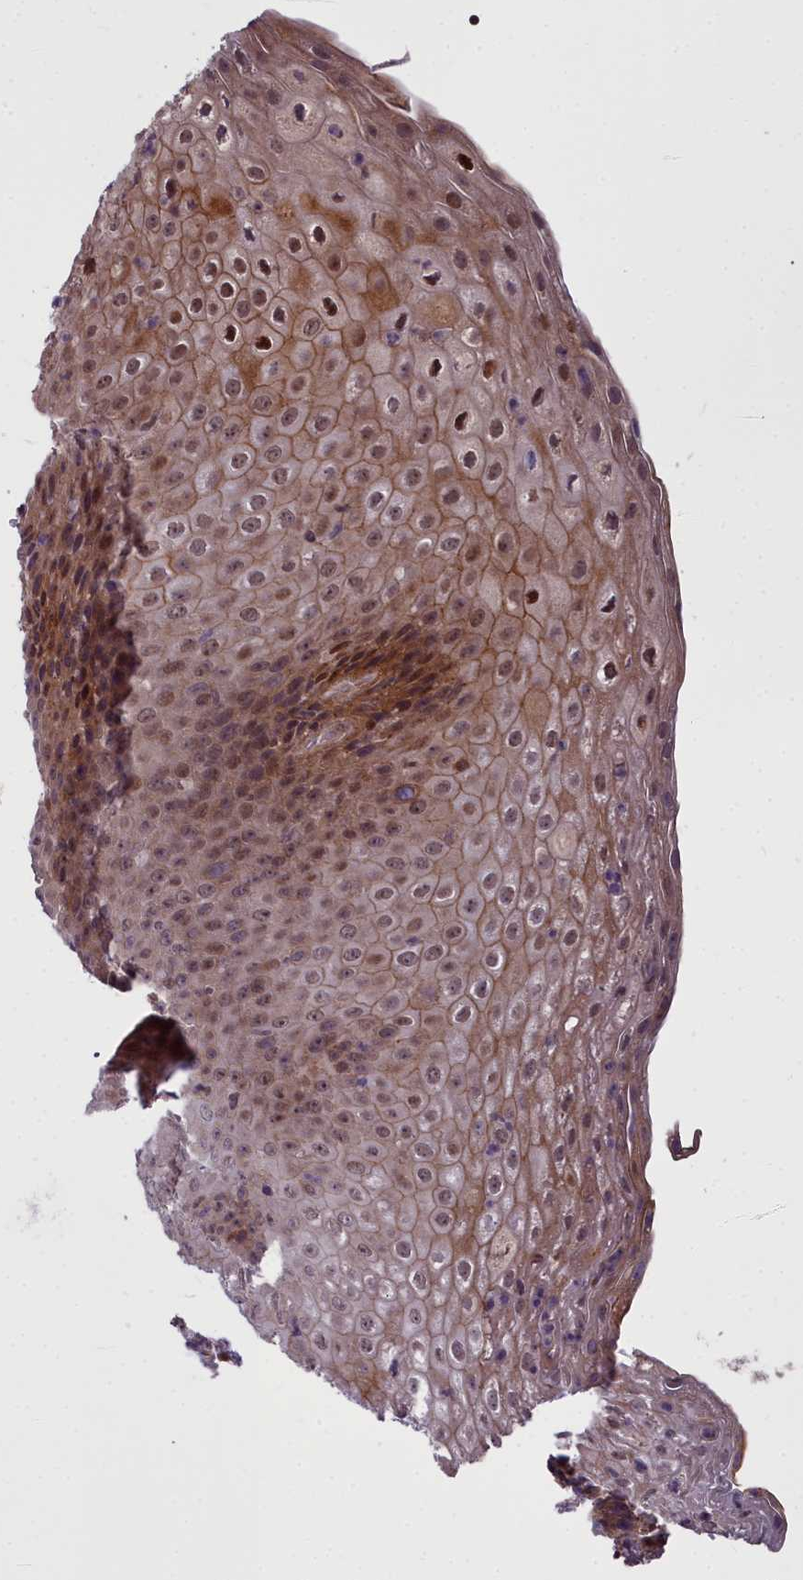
{"staining": {"intensity": "weak", "quantity": "<25%", "location": "nuclear"}, "tissue": "tonsil", "cell_type": "Germinal center cells", "image_type": "normal", "snomed": [{"axis": "morphology", "description": "Normal tissue, NOS"}, {"axis": "topography", "description": "Tonsil"}], "caption": "Immunohistochemistry of normal human tonsil displays no staining in germinal center cells.", "gene": "GLYATL3", "patient": {"sex": "male", "age": 17}}